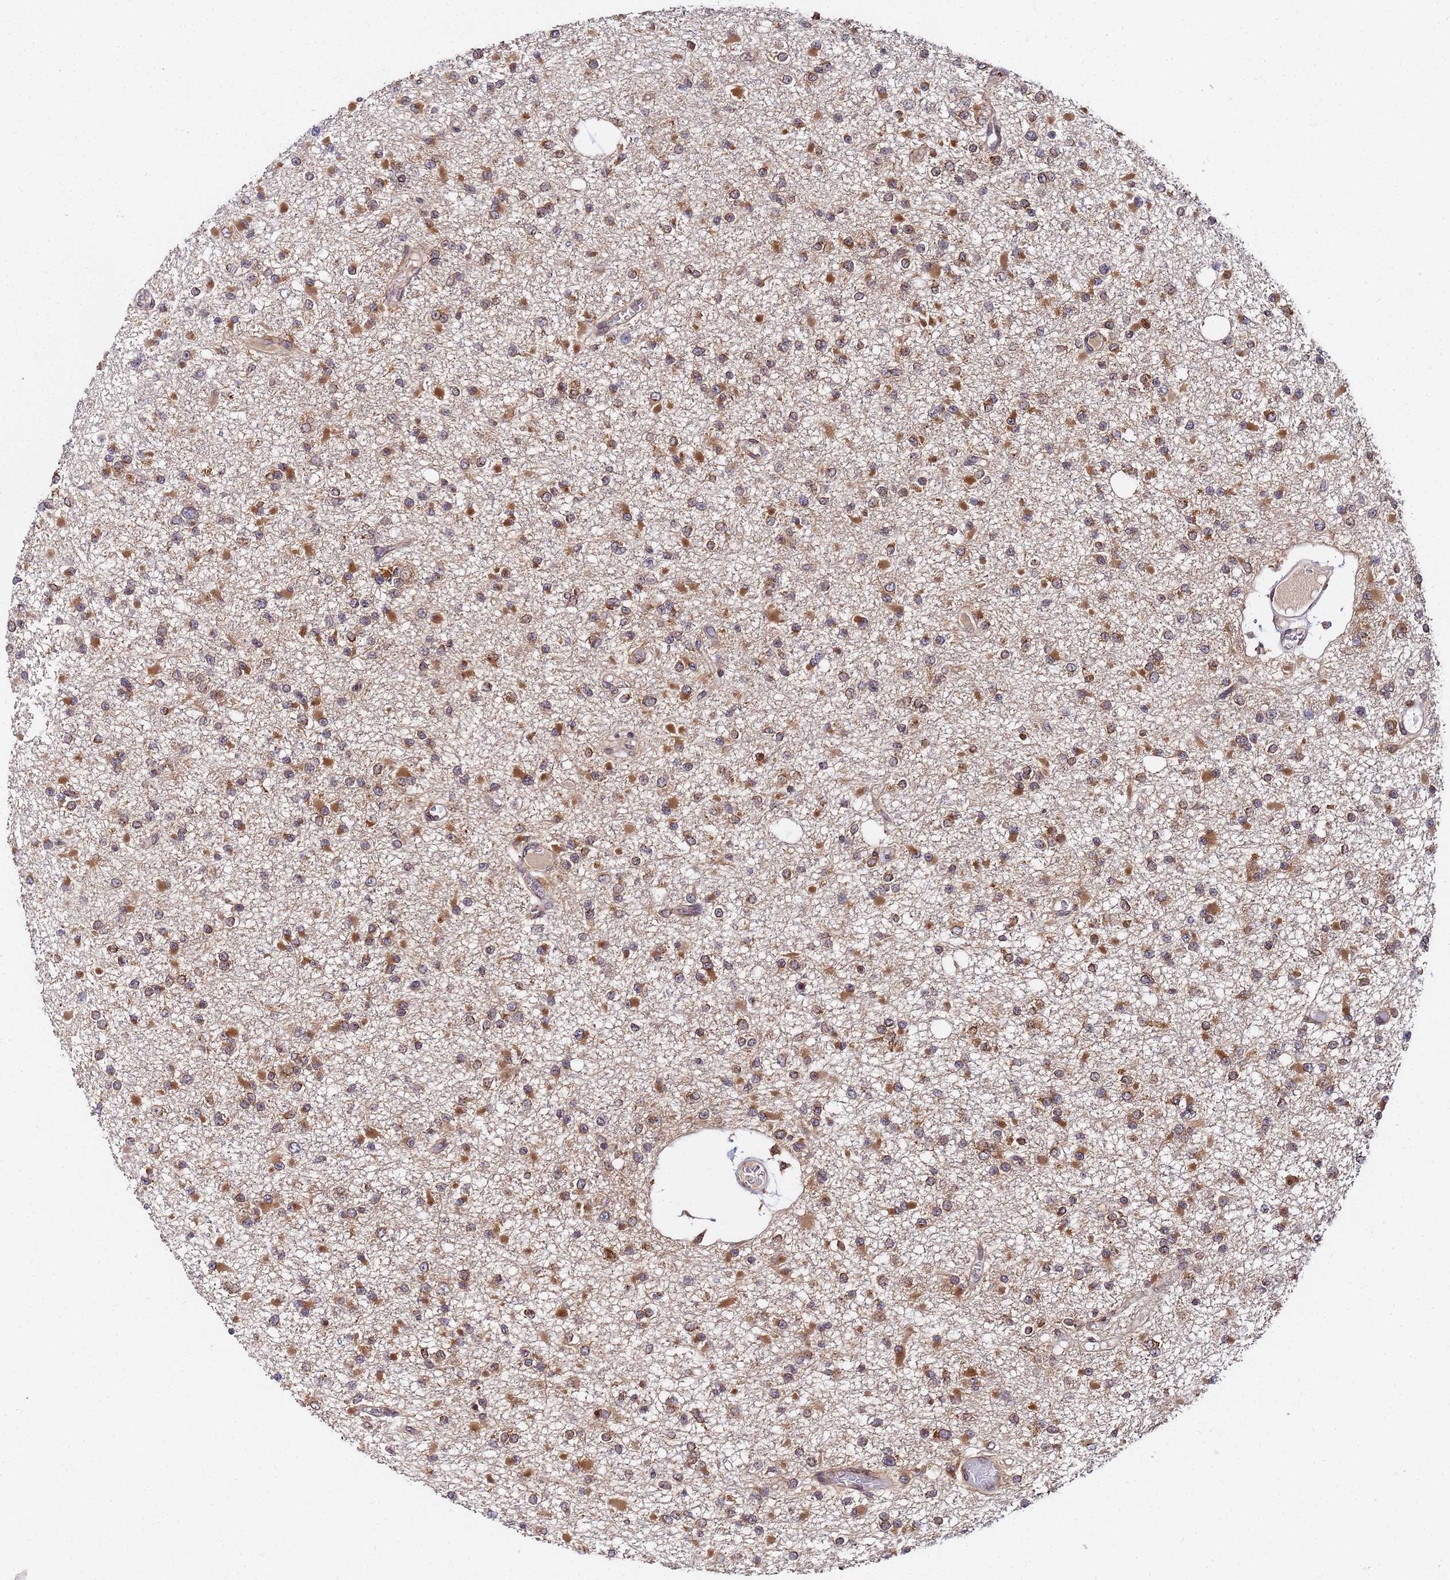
{"staining": {"intensity": "moderate", "quantity": ">75%", "location": "cytoplasmic/membranous"}, "tissue": "glioma", "cell_type": "Tumor cells", "image_type": "cancer", "snomed": [{"axis": "morphology", "description": "Glioma, malignant, Low grade"}, {"axis": "topography", "description": "Brain"}], "caption": "A medium amount of moderate cytoplasmic/membranous staining is identified in approximately >75% of tumor cells in malignant glioma (low-grade) tissue. (brown staining indicates protein expression, while blue staining denotes nuclei).", "gene": "UNC93B1", "patient": {"sex": "female", "age": 22}}